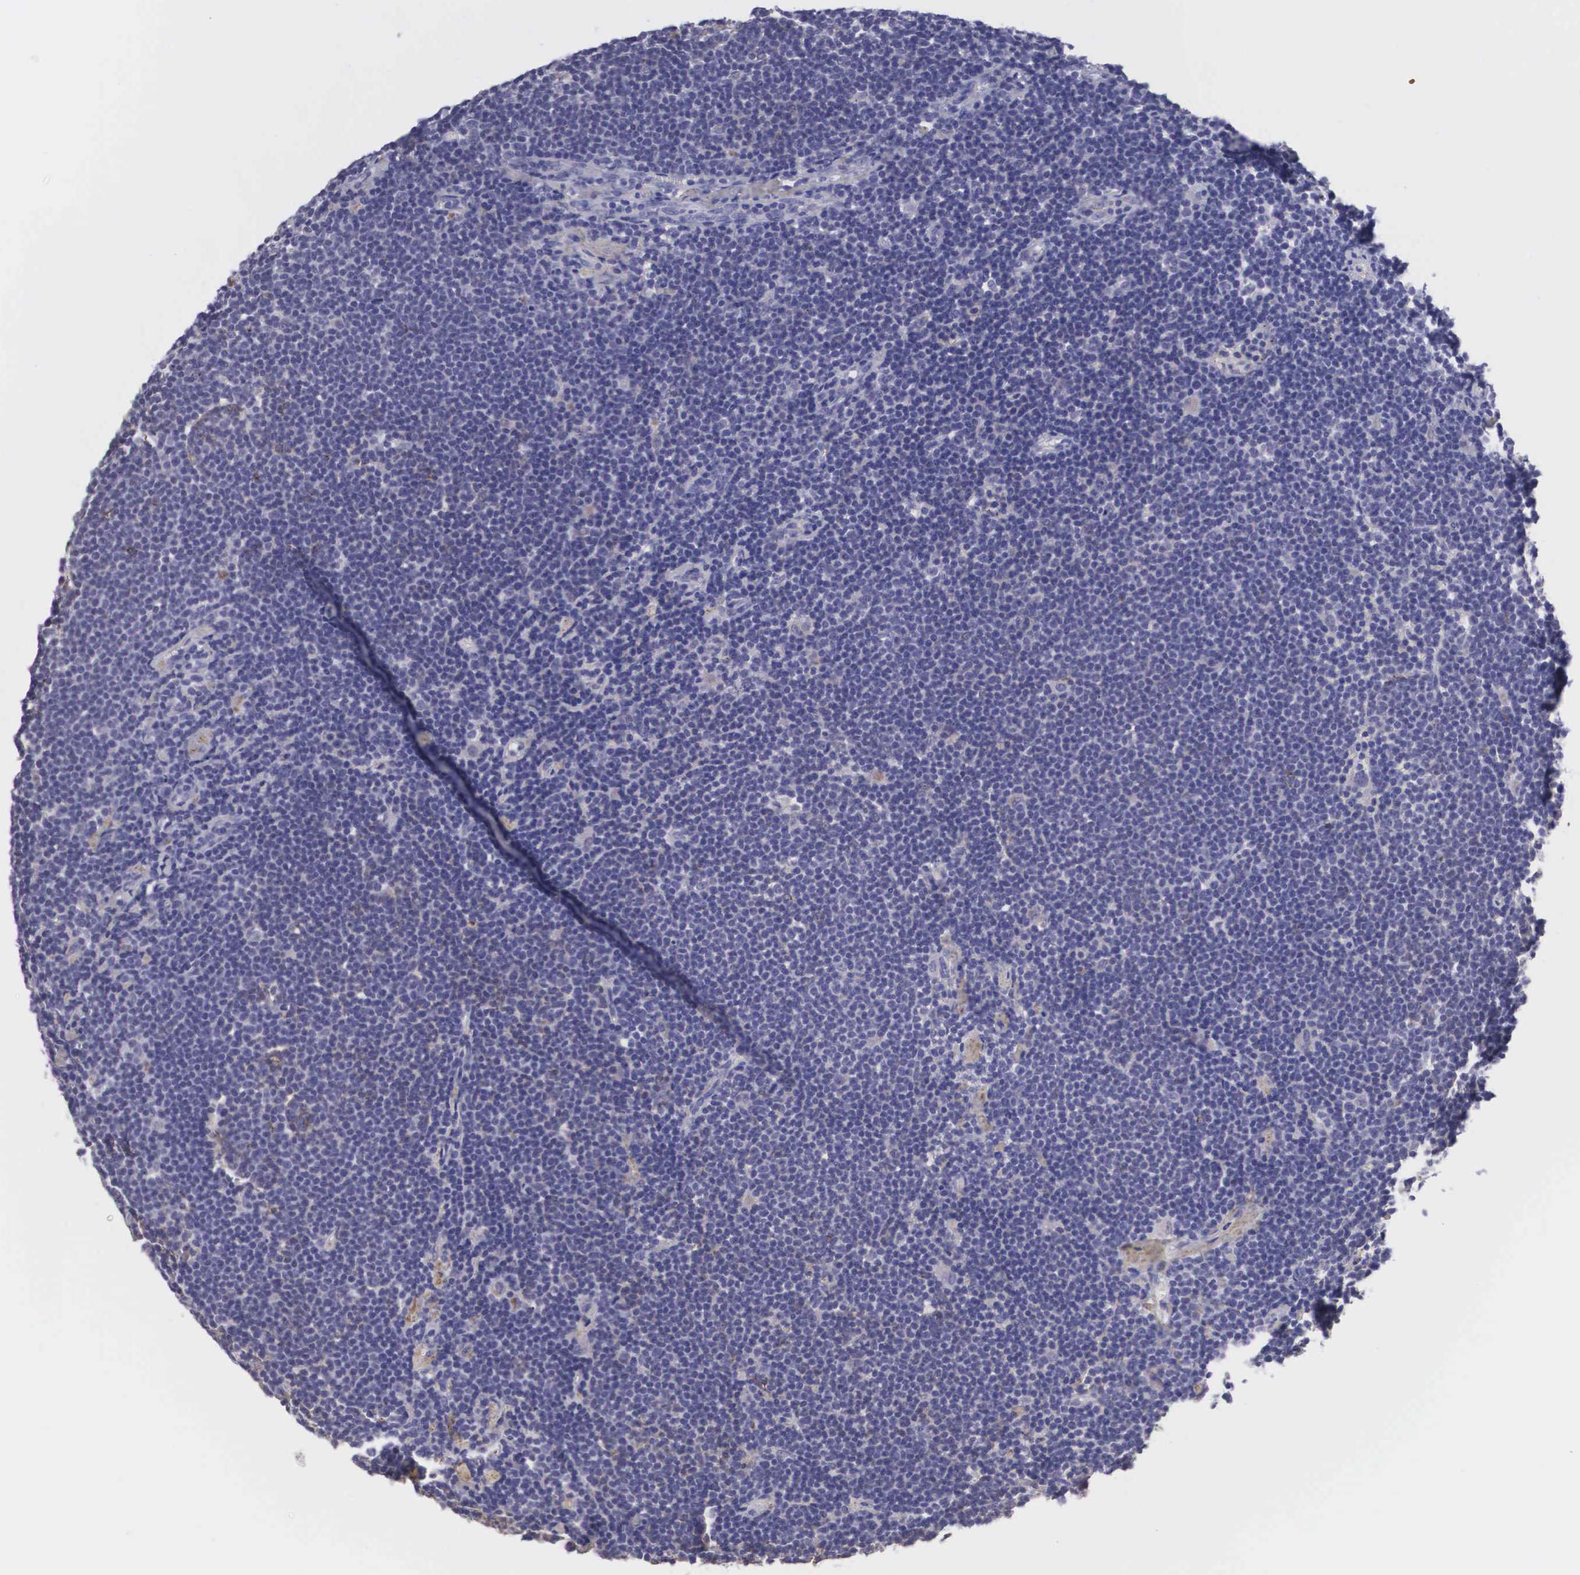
{"staining": {"intensity": "negative", "quantity": "none", "location": "none"}, "tissue": "lymphoma", "cell_type": "Tumor cells", "image_type": "cancer", "snomed": [{"axis": "morphology", "description": "Malignant lymphoma, non-Hodgkin's type, Low grade"}, {"axis": "topography", "description": "Lymph node"}], "caption": "High magnification brightfield microscopy of lymphoma stained with DAB (3,3'-diaminobenzidine) (brown) and counterstained with hematoxylin (blue): tumor cells show no significant staining.", "gene": "CLU", "patient": {"sex": "male", "age": 65}}